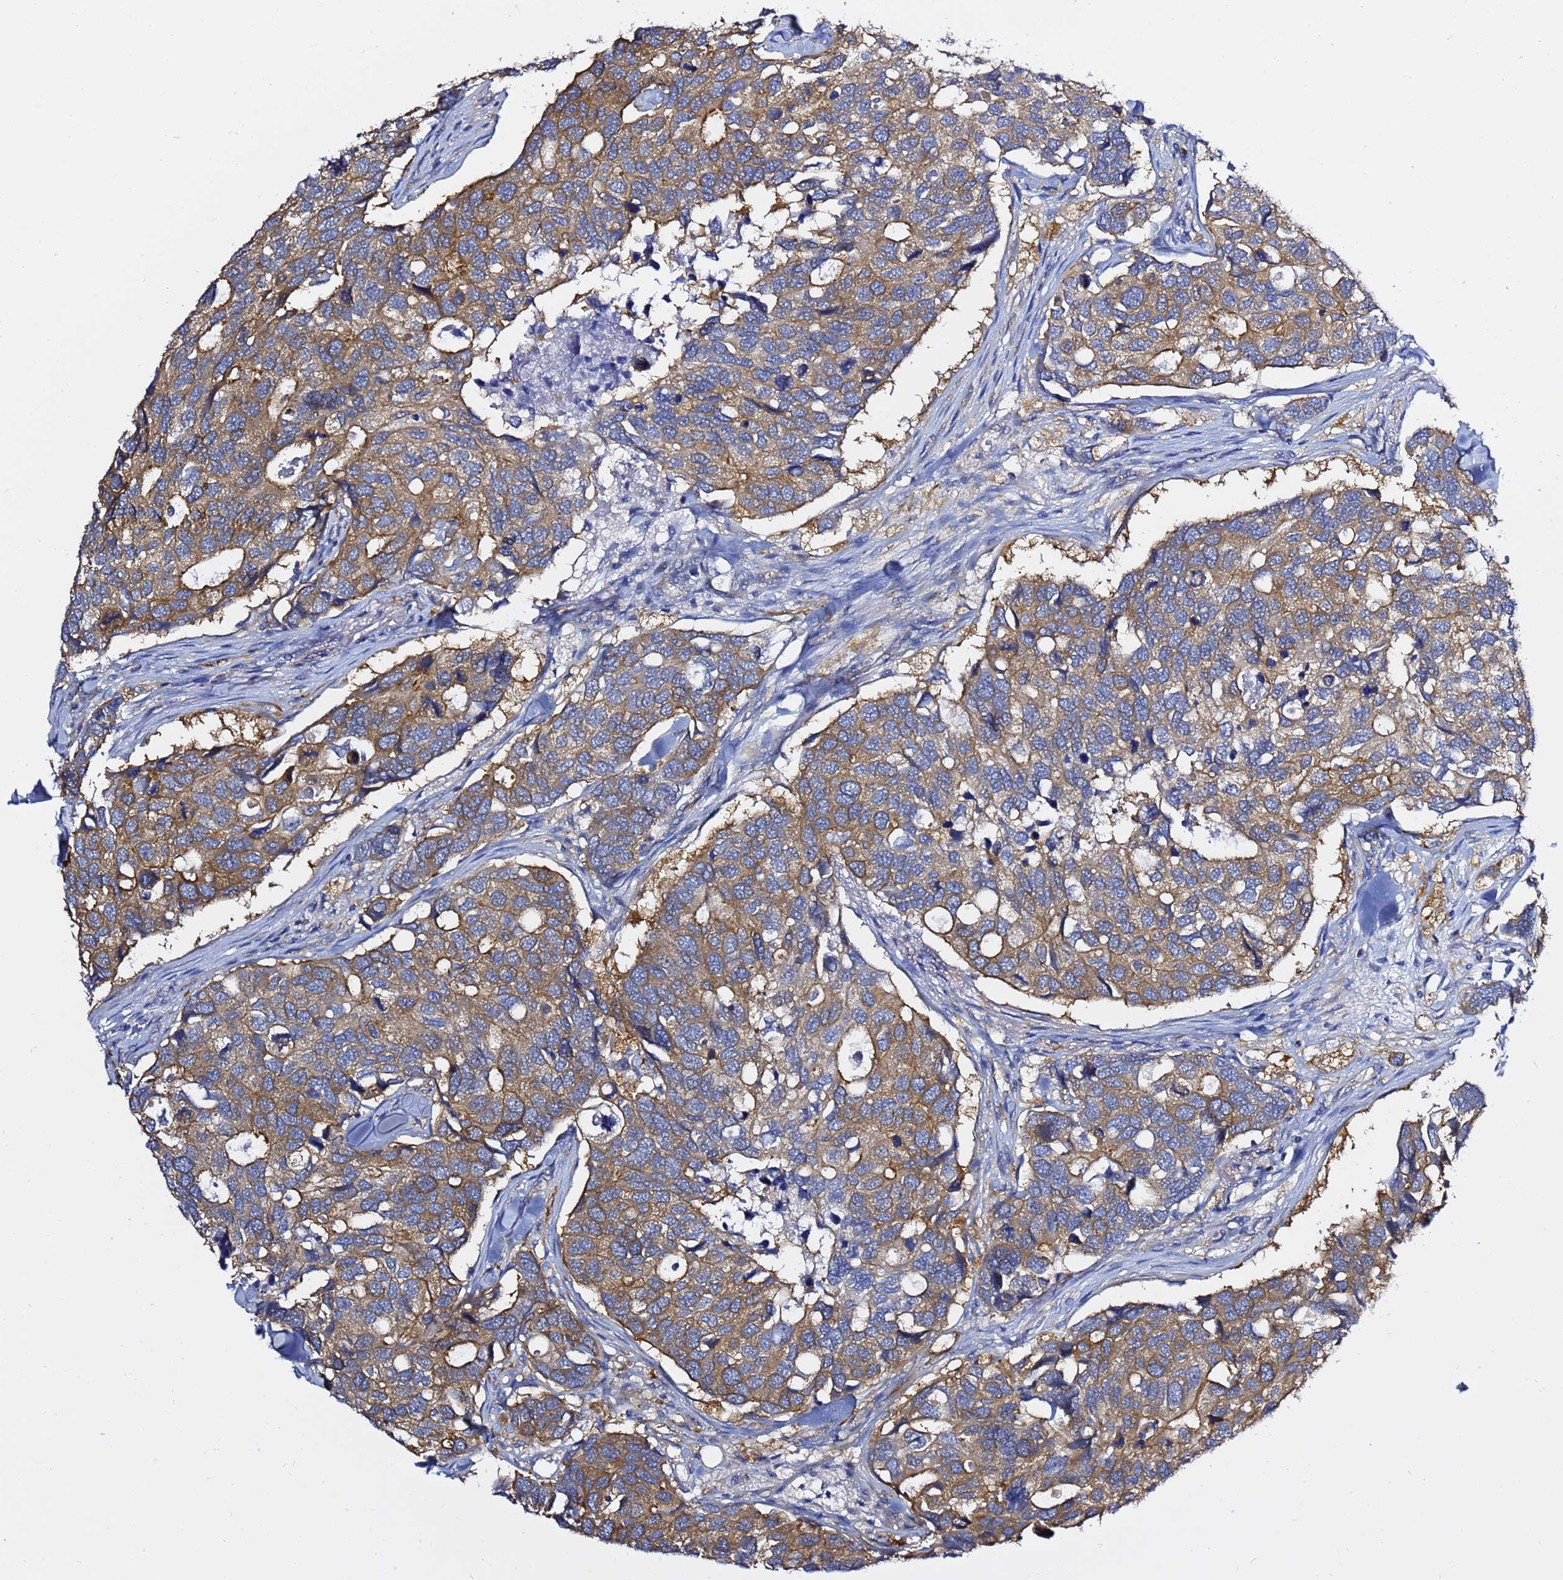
{"staining": {"intensity": "moderate", "quantity": ">75%", "location": "cytoplasmic/membranous"}, "tissue": "breast cancer", "cell_type": "Tumor cells", "image_type": "cancer", "snomed": [{"axis": "morphology", "description": "Duct carcinoma"}, {"axis": "topography", "description": "Breast"}], "caption": "High-power microscopy captured an immunohistochemistry (IHC) image of breast intraductal carcinoma, revealing moderate cytoplasmic/membranous staining in about >75% of tumor cells.", "gene": "LENG1", "patient": {"sex": "female", "age": 83}}